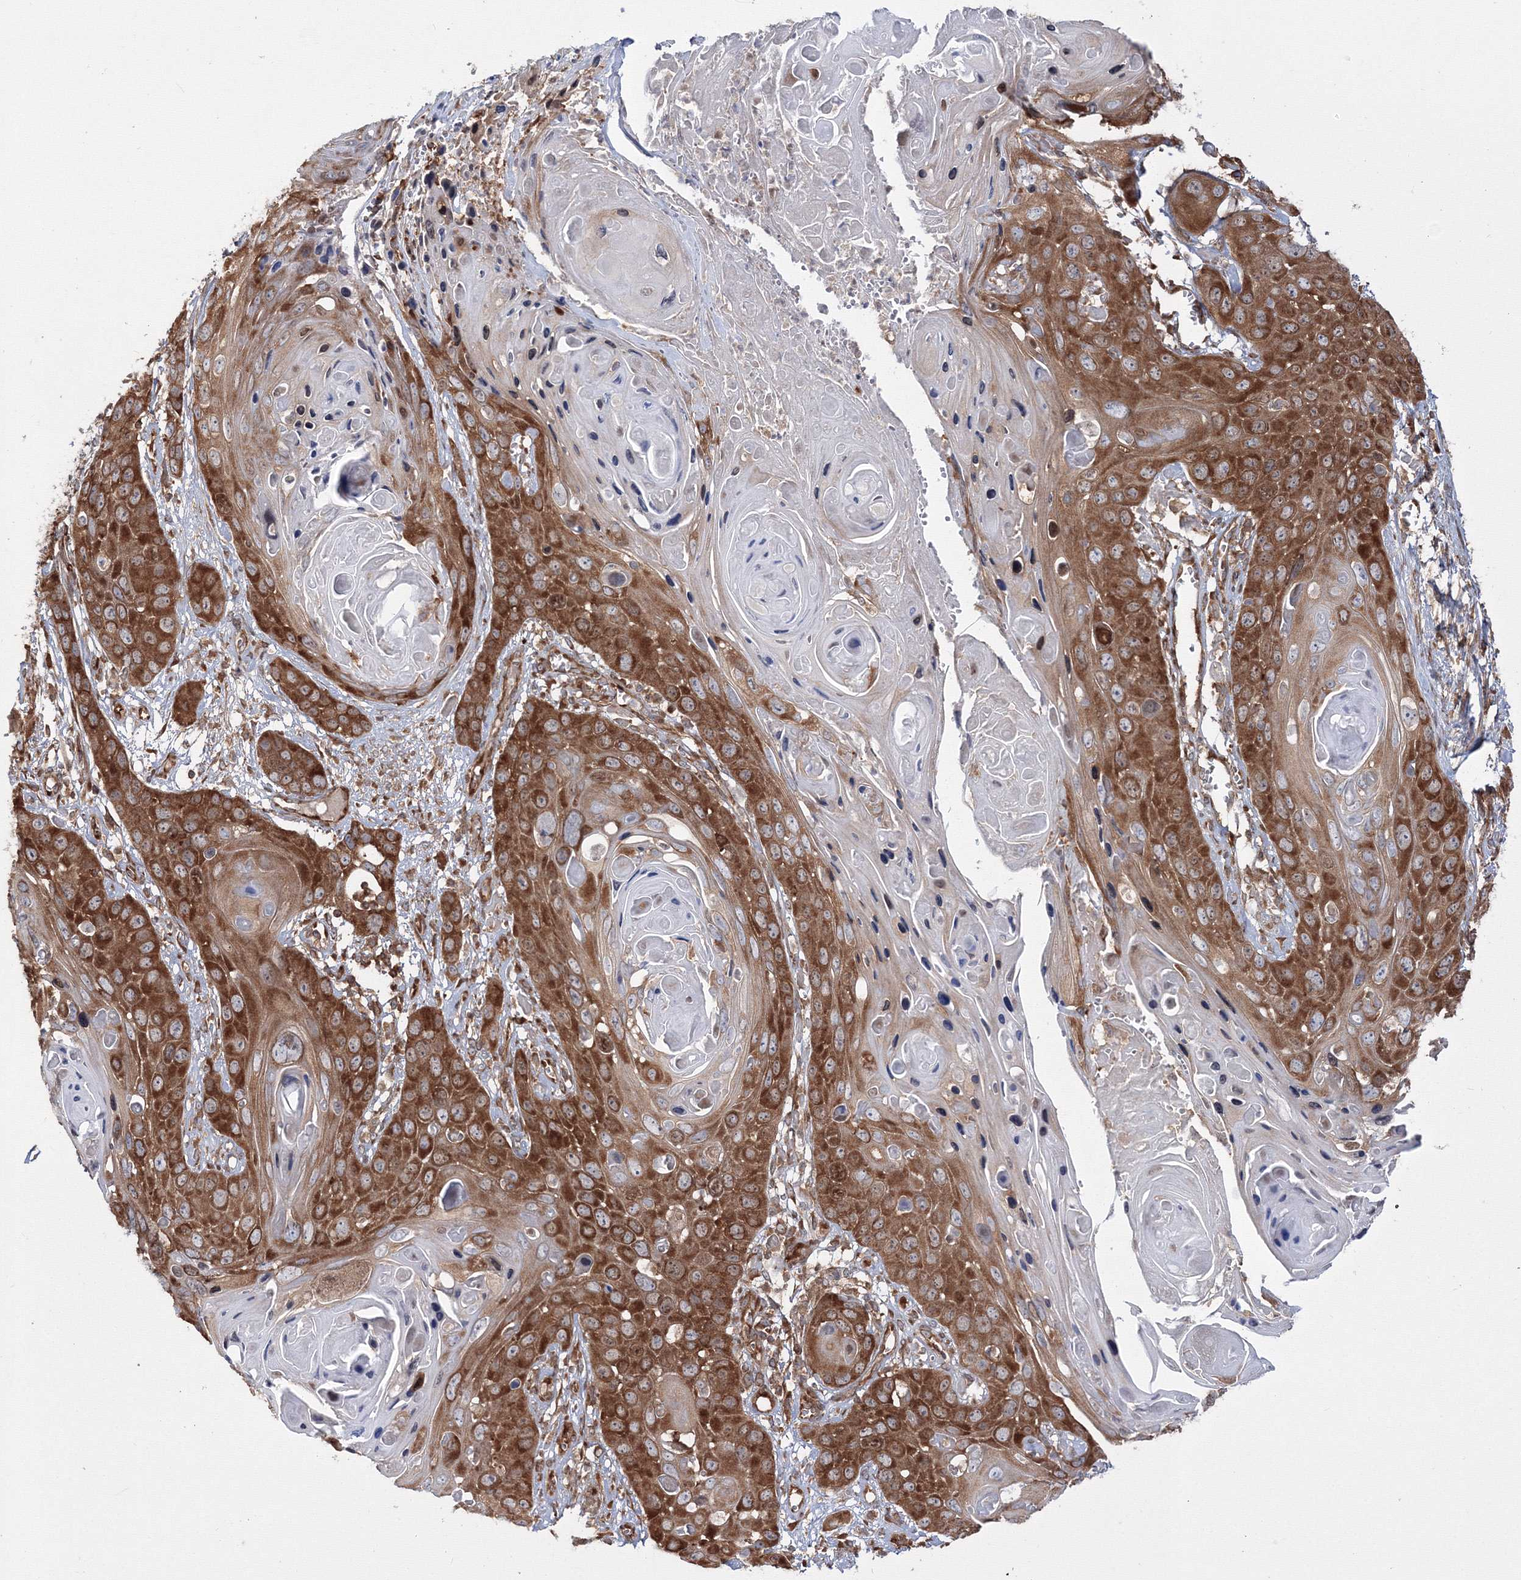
{"staining": {"intensity": "strong", "quantity": ">75%", "location": "cytoplasmic/membranous"}, "tissue": "skin cancer", "cell_type": "Tumor cells", "image_type": "cancer", "snomed": [{"axis": "morphology", "description": "Squamous cell carcinoma, NOS"}, {"axis": "topography", "description": "Skin"}], "caption": "Tumor cells reveal high levels of strong cytoplasmic/membranous positivity in approximately >75% of cells in human skin squamous cell carcinoma.", "gene": "HARS1", "patient": {"sex": "male", "age": 55}}